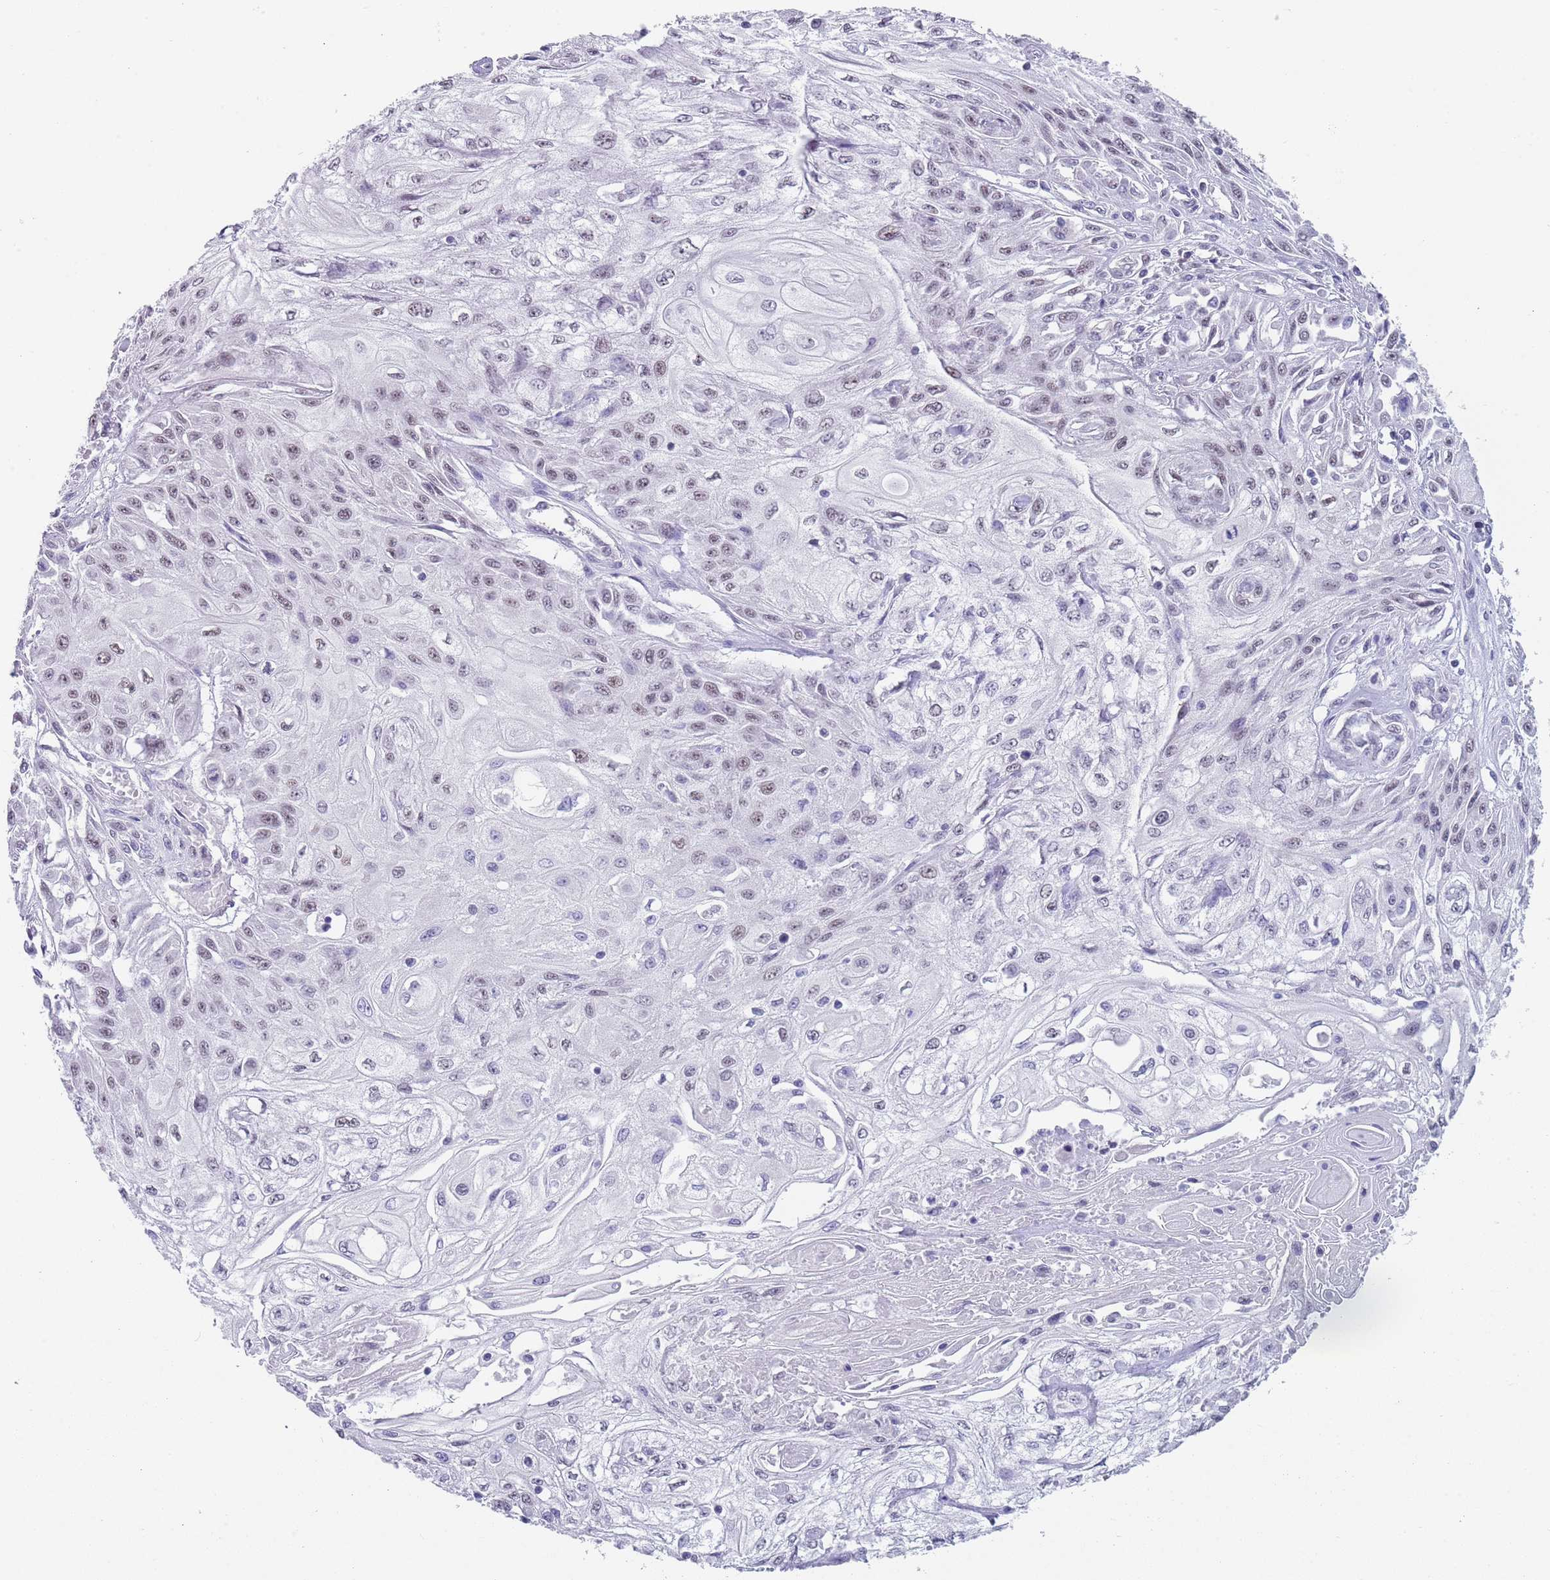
{"staining": {"intensity": "negative", "quantity": "none", "location": "none"}, "tissue": "skin cancer", "cell_type": "Tumor cells", "image_type": "cancer", "snomed": [{"axis": "morphology", "description": "Squamous cell carcinoma, NOS"}, {"axis": "morphology", "description": "Squamous cell carcinoma, metastatic, NOS"}, {"axis": "topography", "description": "Skin"}, {"axis": "topography", "description": "Lymph node"}], "caption": "Human skin cancer stained for a protein using IHC displays no staining in tumor cells.", "gene": "SEPHS2", "patient": {"sex": "male", "age": 75}}